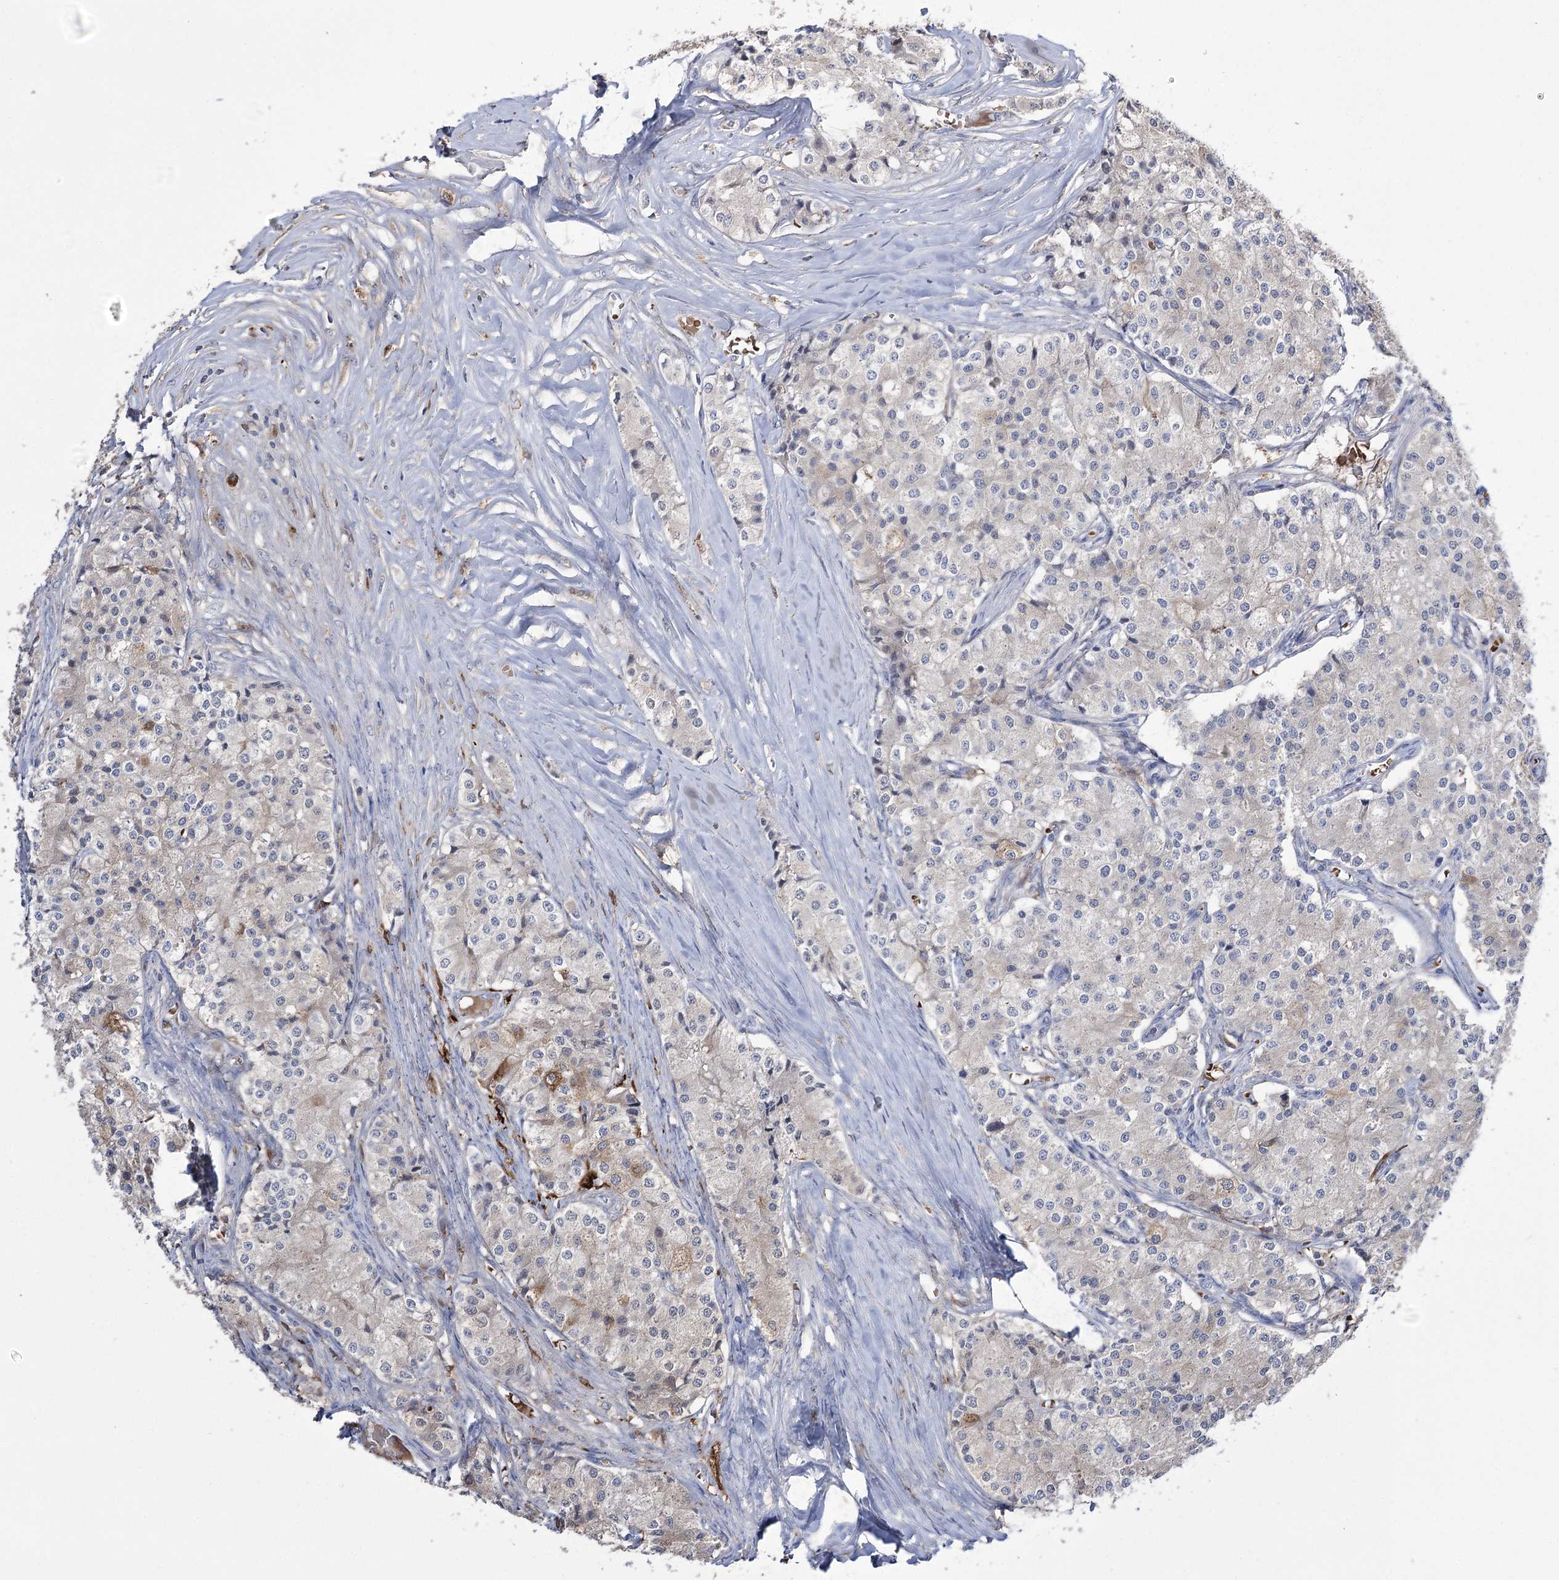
{"staining": {"intensity": "negative", "quantity": "none", "location": "none"}, "tissue": "carcinoid", "cell_type": "Tumor cells", "image_type": "cancer", "snomed": [{"axis": "morphology", "description": "Carcinoid, malignant, NOS"}, {"axis": "topography", "description": "Colon"}], "caption": "DAB (3,3'-diaminobenzidine) immunohistochemical staining of human carcinoid (malignant) demonstrates no significant expression in tumor cells.", "gene": "ZNF622", "patient": {"sex": "female", "age": 52}}